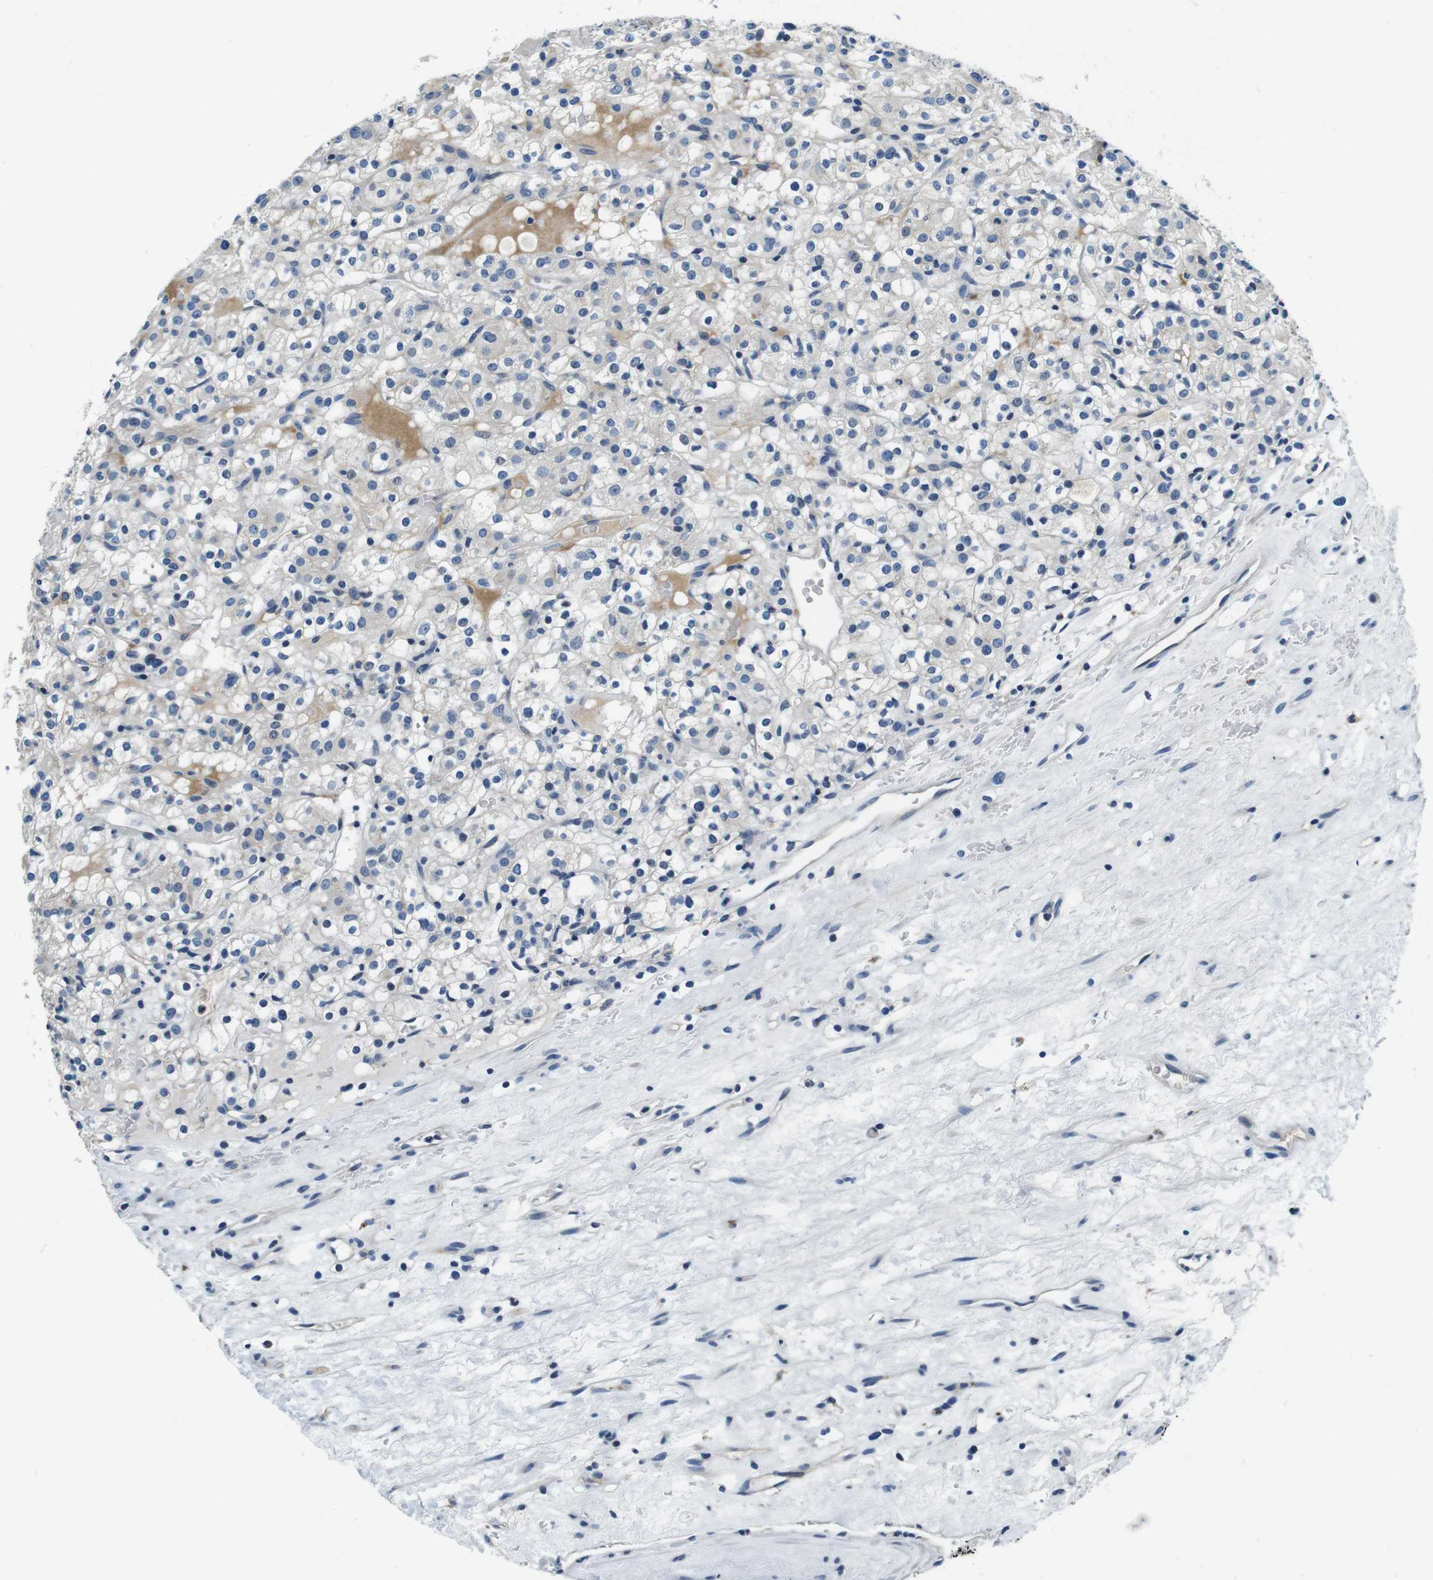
{"staining": {"intensity": "negative", "quantity": "none", "location": "none"}, "tissue": "renal cancer", "cell_type": "Tumor cells", "image_type": "cancer", "snomed": [{"axis": "morphology", "description": "Normal tissue, NOS"}, {"axis": "morphology", "description": "Adenocarcinoma, NOS"}, {"axis": "topography", "description": "Kidney"}], "caption": "This is a image of immunohistochemistry staining of renal cancer, which shows no staining in tumor cells.", "gene": "KCNJ5", "patient": {"sex": "female", "age": 72}}